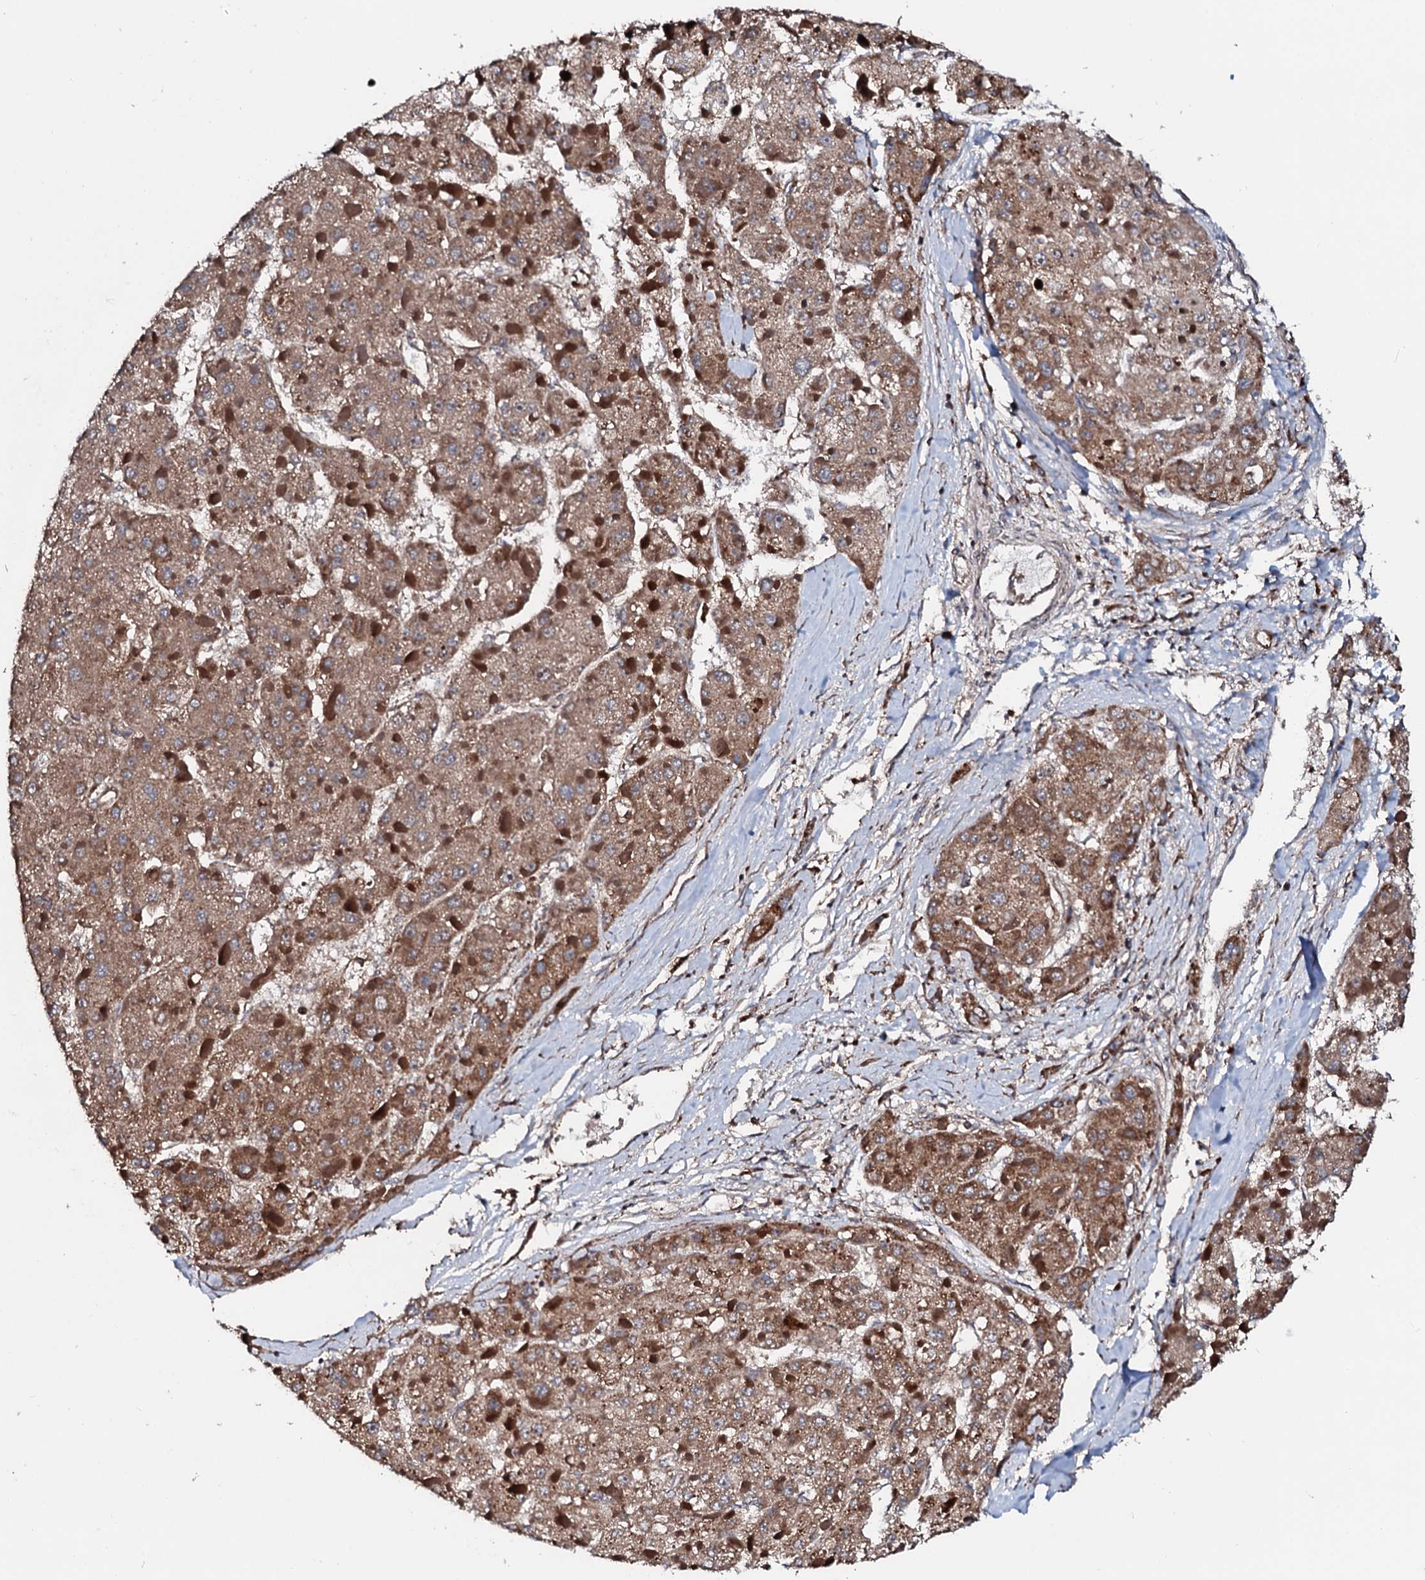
{"staining": {"intensity": "moderate", "quantity": ">75%", "location": "cytoplasmic/membranous"}, "tissue": "liver cancer", "cell_type": "Tumor cells", "image_type": "cancer", "snomed": [{"axis": "morphology", "description": "Carcinoma, Hepatocellular, NOS"}, {"axis": "topography", "description": "Liver"}], "caption": "Protein analysis of liver hepatocellular carcinoma tissue shows moderate cytoplasmic/membranous positivity in approximately >75% of tumor cells.", "gene": "SDHAF2", "patient": {"sex": "female", "age": 73}}